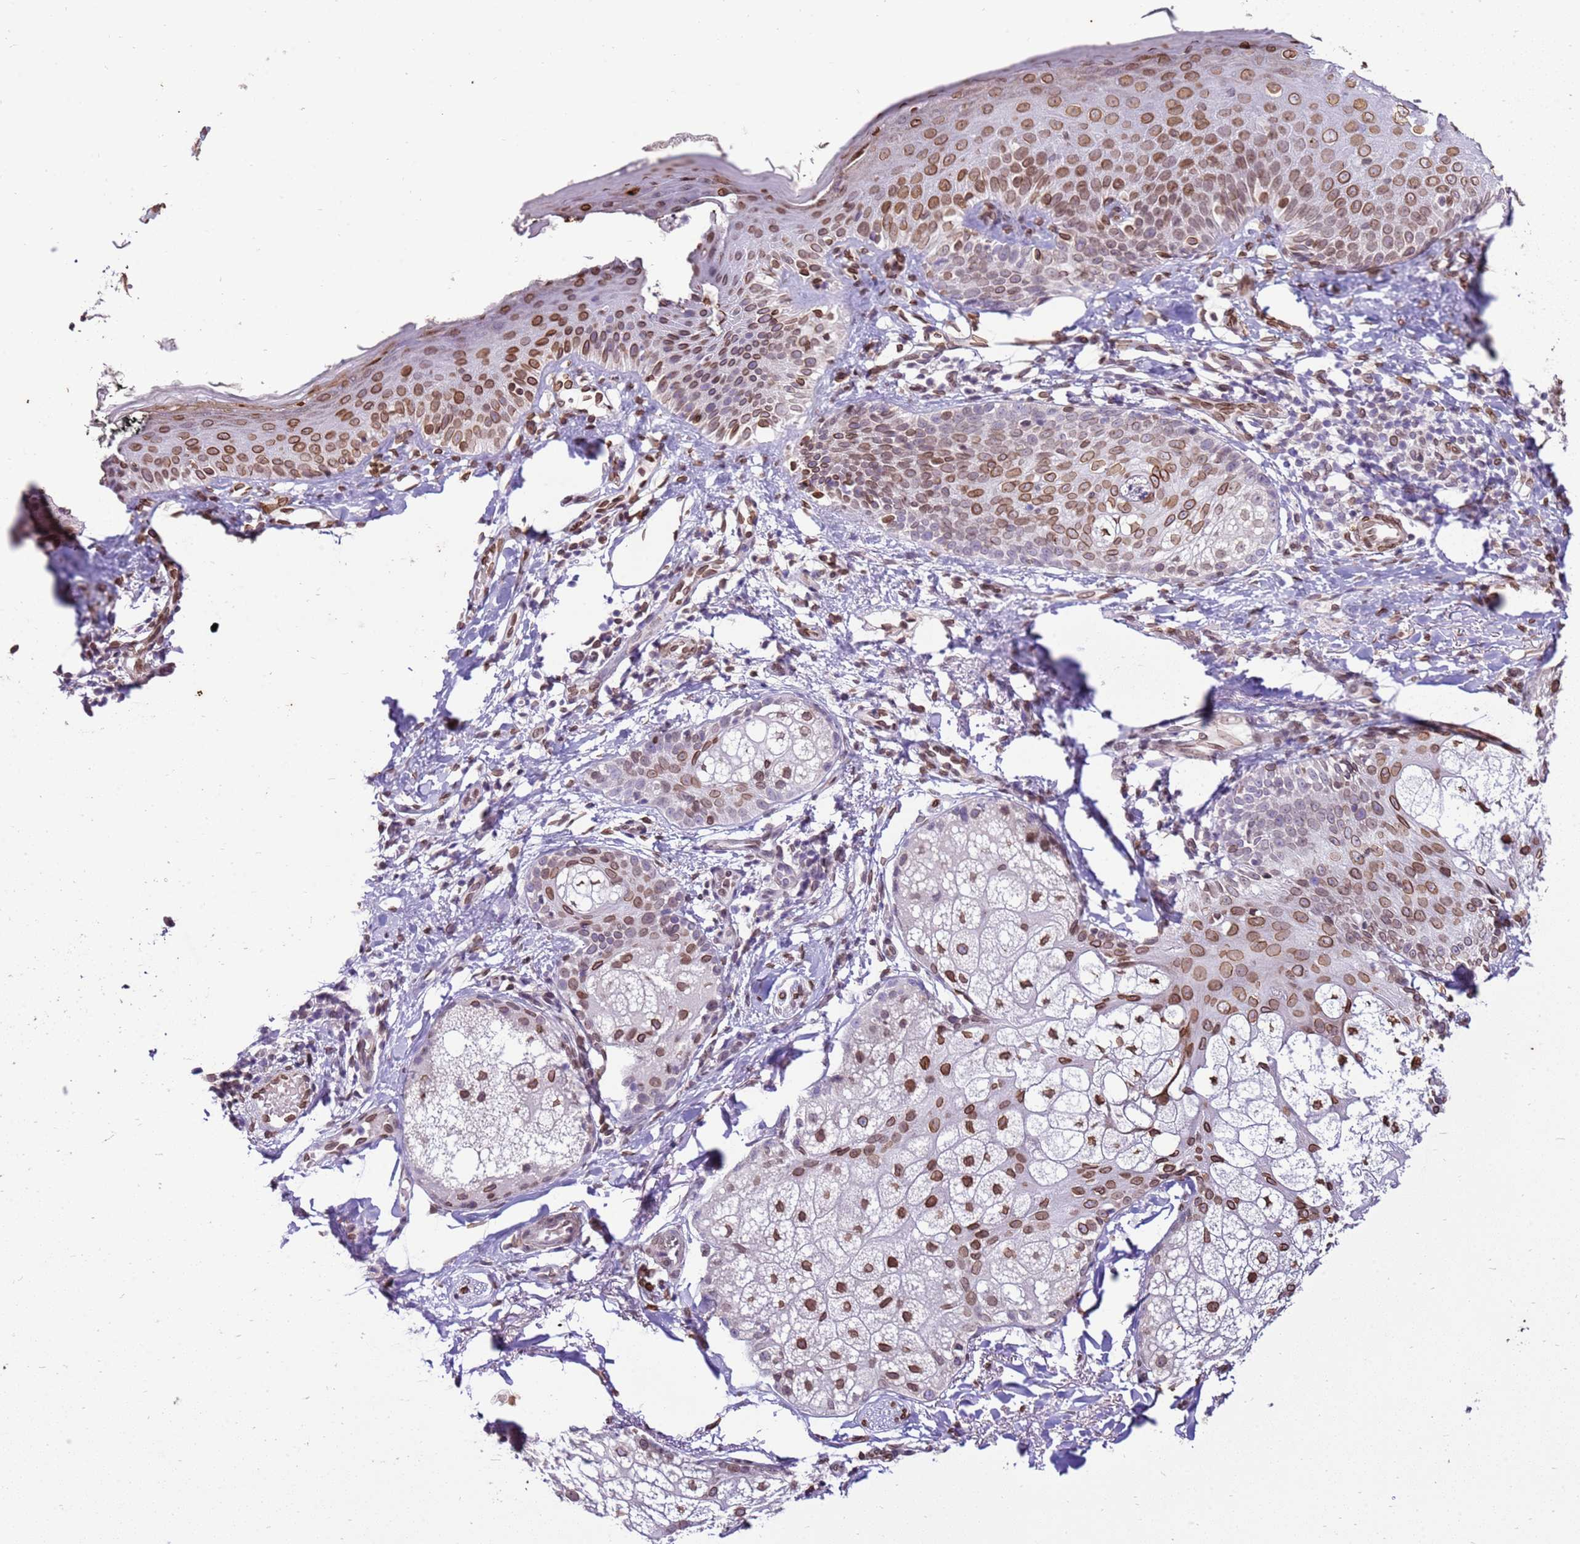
{"staining": {"intensity": "moderate", "quantity": ">75%", "location": "cytoplasmic/membranous,nuclear"}, "tissue": "skin", "cell_type": "Fibroblasts", "image_type": "normal", "snomed": [{"axis": "morphology", "description": "Normal tissue, NOS"}, {"axis": "topography", "description": "Skin"}], "caption": "Immunohistochemical staining of benign human skin reveals medium levels of moderate cytoplasmic/membranous,nuclear staining in about >75% of fibroblasts. The staining is performed using DAB brown chromogen to label protein expression. The nuclei are counter-stained blue using hematoxylin.", "gene": "TMEM47", "patient": {"sex": "male", "age": 57}}